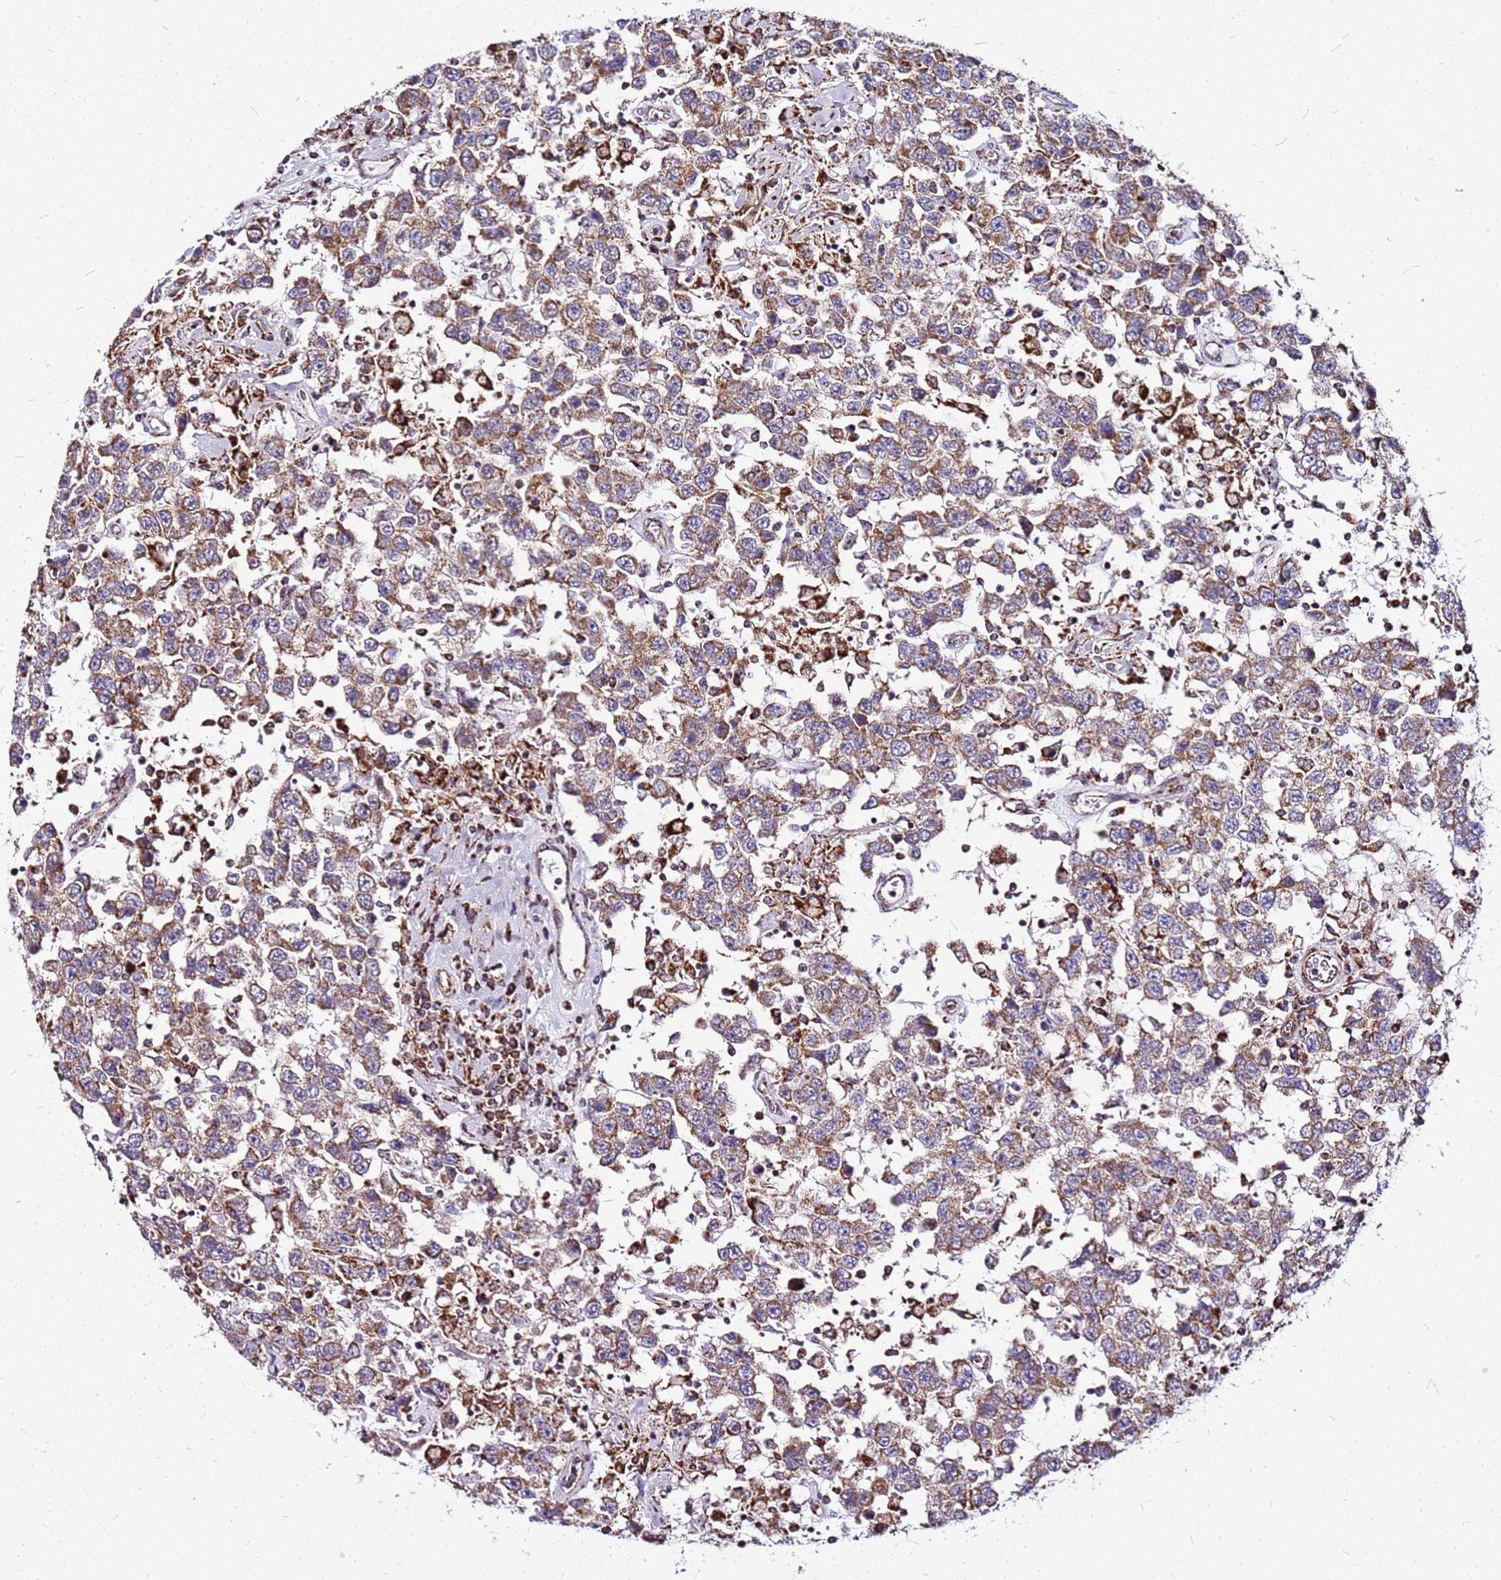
{"staining": {"intensity": "moderate", "quantity": ">75%", "location": "cytoplasmic/membranous"}, "tissue": "testis cancer", "cell_type": "Tumor cells", "image_type": "cancer", "snomed": [{"axis": "morphology", "description": "Seminoma, NOS"}, {"axis": "topography", "description": "Testis"}], "caption": "Immunohistochemistry of human testis cancer (seminoma) shows medium levels of moderate cytoplasmic/membranous staining in about >75% of tumor cells.", "gene": "OR51T1", "patient": {"sex": "male", "age": 41}}